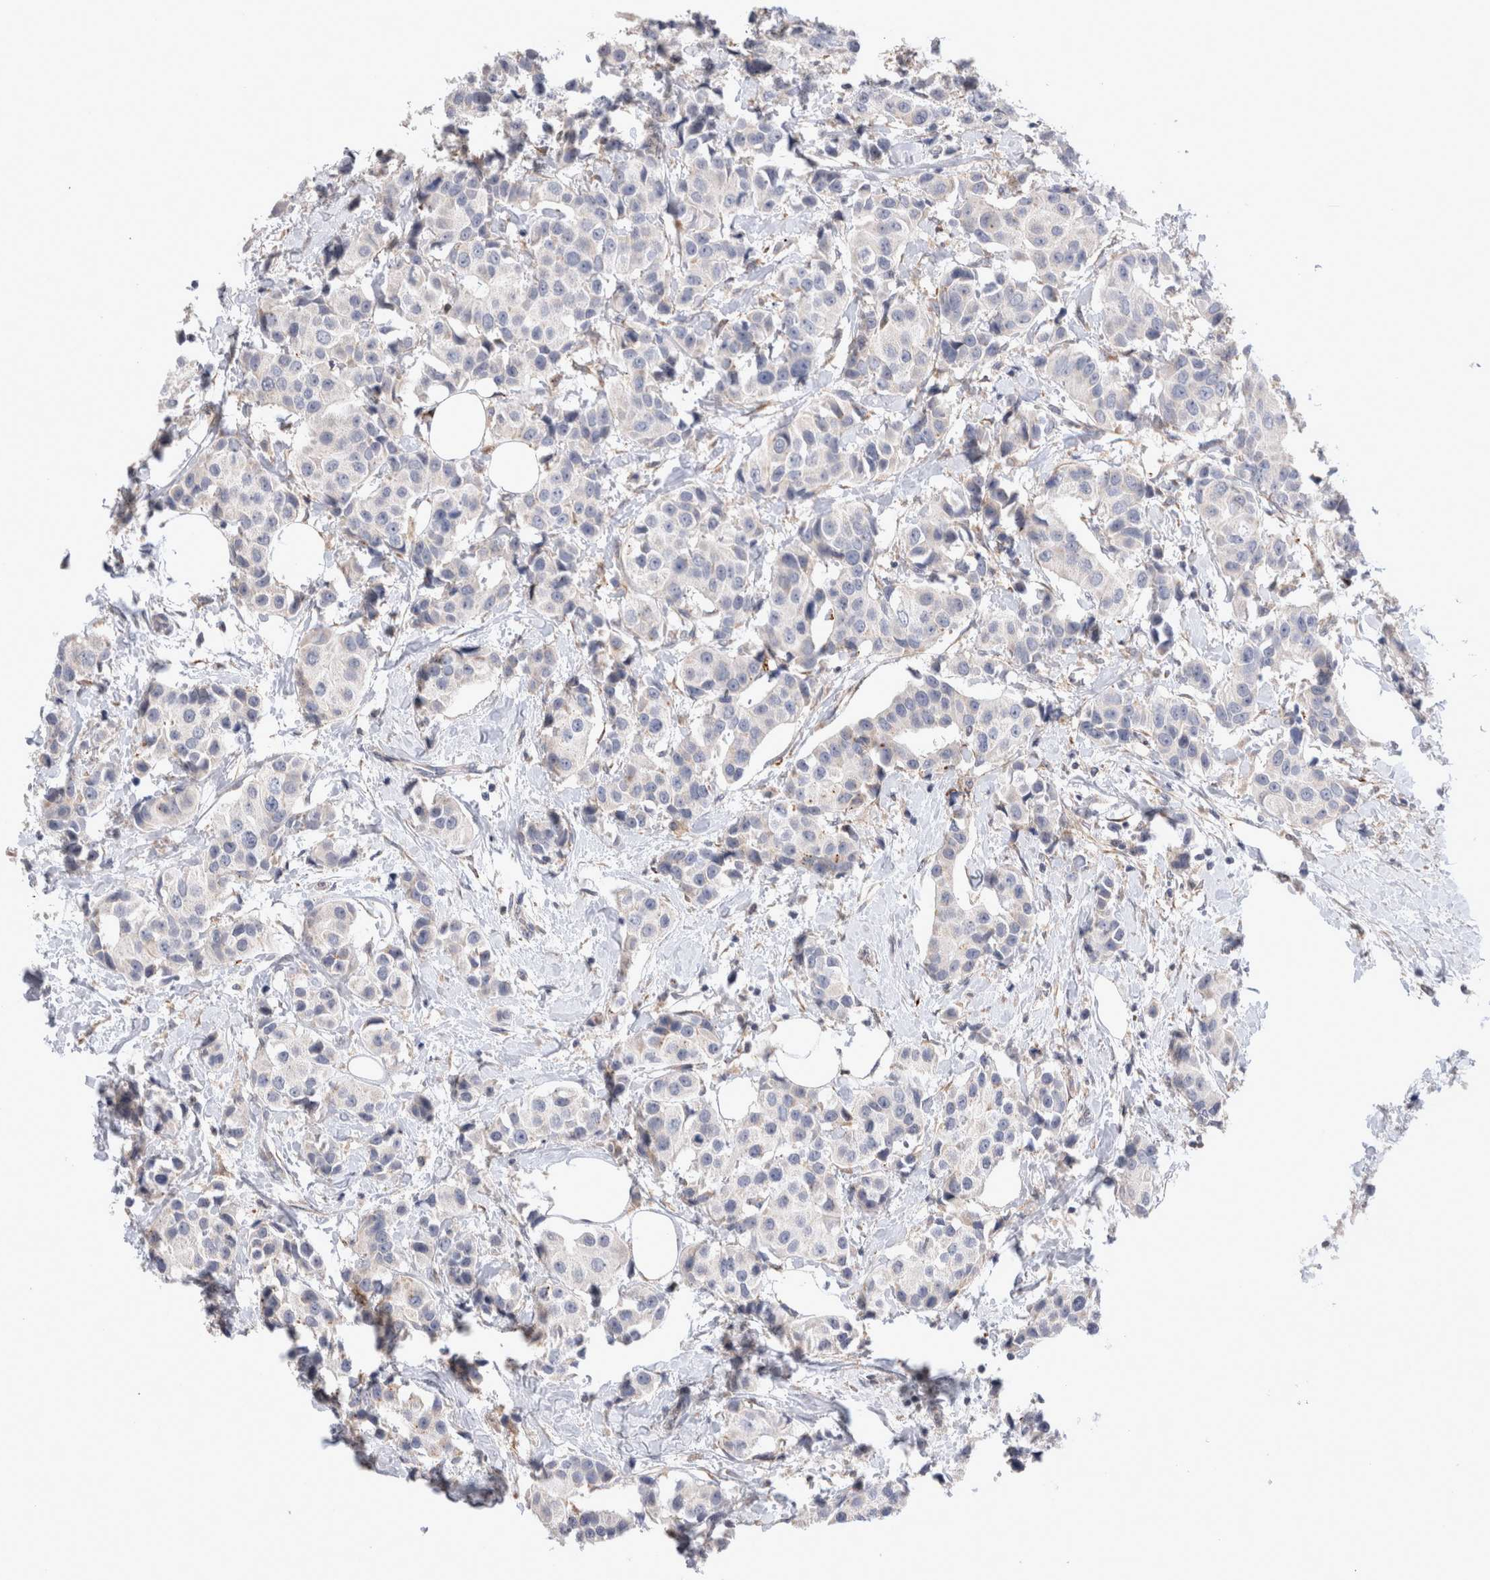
{"staining": {"intensity": "negative", "quantity": "none", "location": "none"}, "tissue": "breast cancer", "cell_type": "Tumor cells", "image_type": "cancer", "snomed": [{"axis": "morphology", "description": "Normal tissue, NOS"}, {"axis": "morphology", "description": "Duct carcinoma"}, {"axis": "topography", "description": "Breast"}], "caption": "Protein analysis of breast invasive ductal carcinoma displays no significant staining in tumor cells.", "gene": "TRMT9B", "patient": {"sex": "female", "age": 39}}